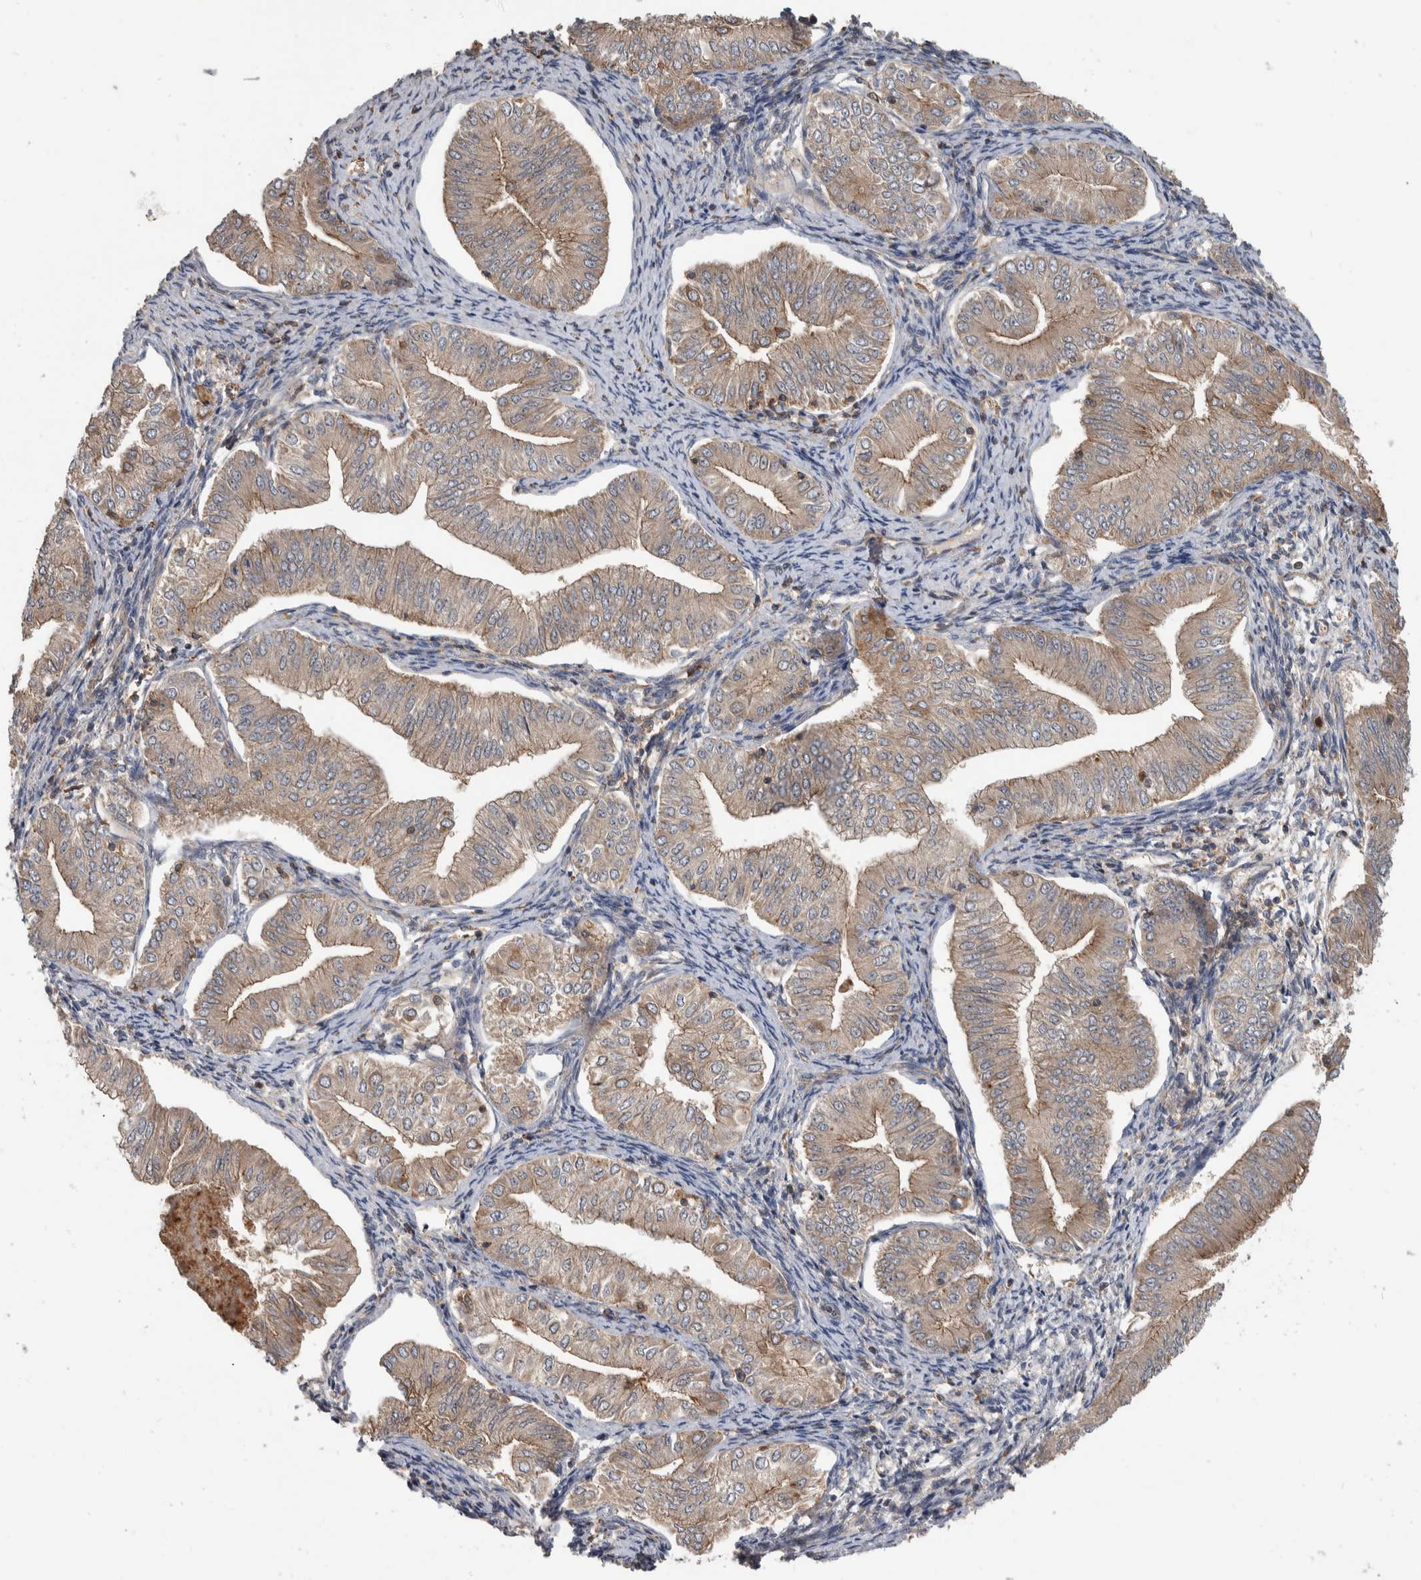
{"staining": {"intensity": "weak", "quantity": ">75%", "location": "cytoplasmic/membranous"}, "tissue": "endometrial cancer", "cell_type": "Tumor cells", "image_type": "cancer", "snomed": [{"axis": "morphology", "description": "Normal tissue, NOS"}, {"axis": "morphology", "description": "Adenocarcinoma, NOS"}, {"axis": "topography", "description": "Endometrium"}], "caption": "Tumor cells display low levels of weak cytoplasmic/membranous staining in approximately >75% of cells in endometrial cancer.", "gene": "SDCBP", "patient": {"sex": "female", "age": 53}}